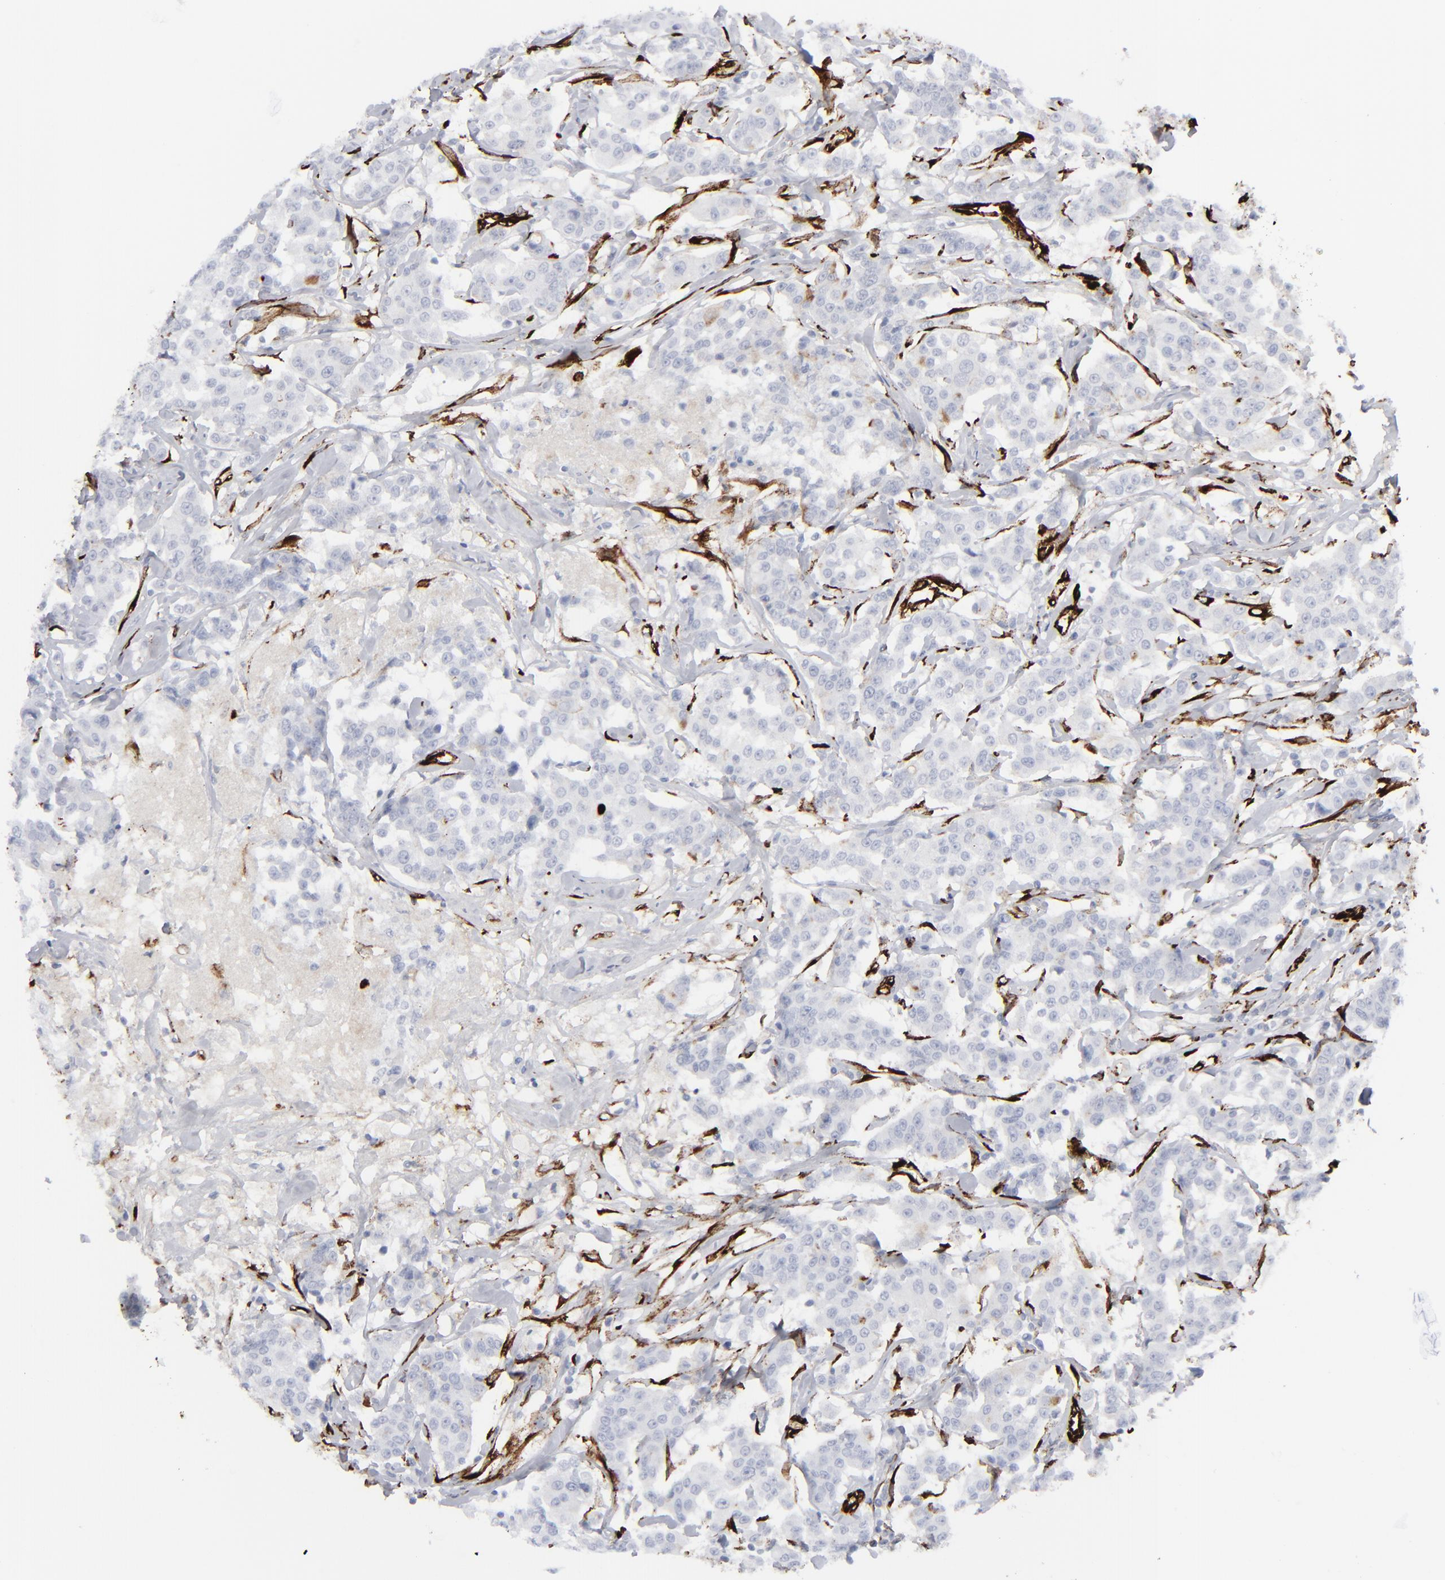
{"staining": {"intensity": "negative", "quantity": "none", "location": "none"}, "tissue": "breast cancer", "cell_type": "Tumor cells", "image_type": "cancer", "snomed": [{"axis": "morphology", "description": "Duct carcinoma"}, {"axis": "topography", "description": "Breast"}], "caption": "Immunohistochemical staining of breast intraductal carcinoma shows no significant expression in tumor cells. (DAB (3,3'-diaminobenzidine) immunohistochemistry (IHC), high magnification).", "gene": "SPARC", "patient": {"sex": "female", "age": 27}}